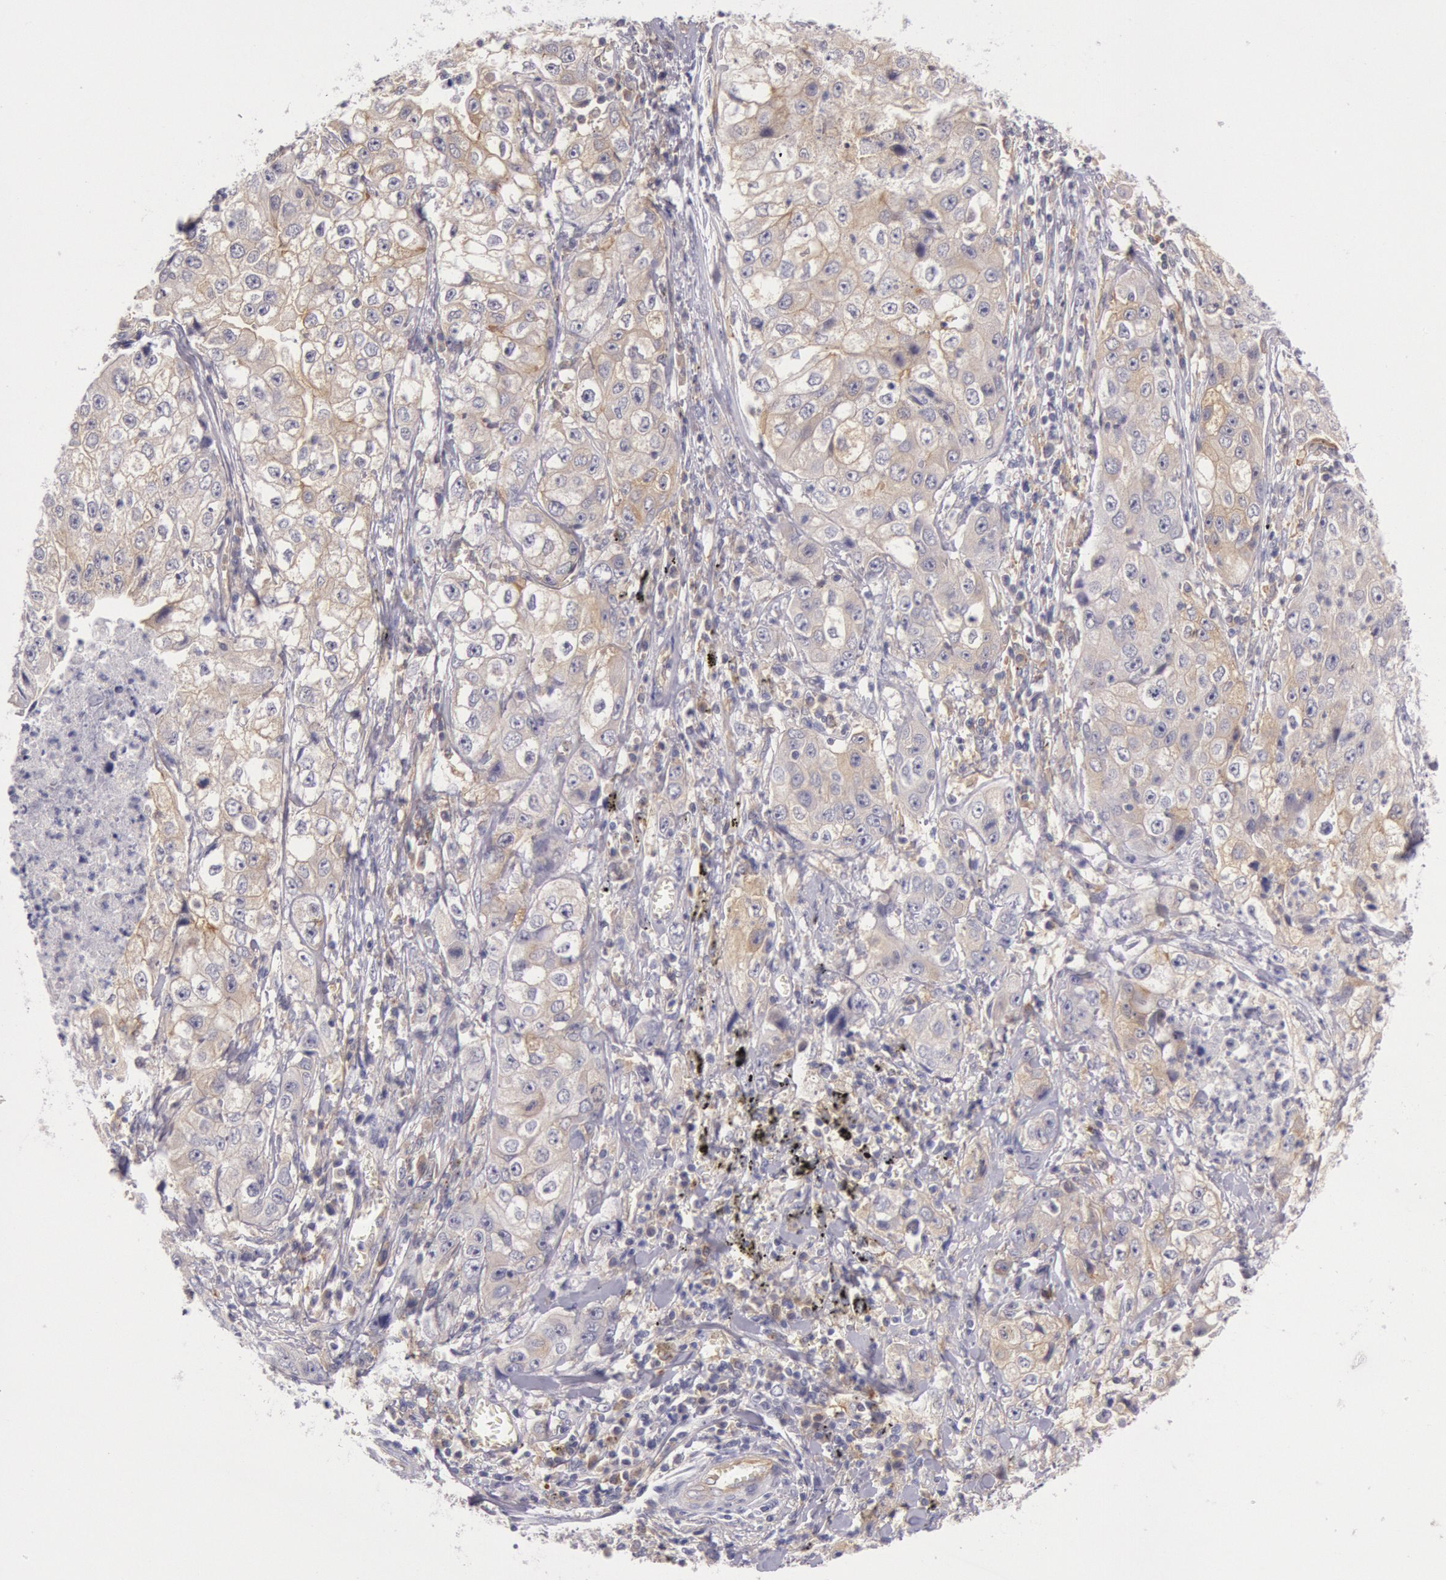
{"staining": {"intensity": "weak", "quantity": "<25%", "location": "cytoplasmic/membranous"}, "tissue": "lung cancer", "cell_type": "Tumor cells", "image_type": "cancer", "snomed": [{"axis": "morphology", "description": "Squamous cell carcinoma, NOS"}, {"axis": "topography", "description": "Lung"}], "caption": "Lung squamous cell carcinoma stained for a protein using IHC reveals no positivity tumor cells.", "gene": "MYO5A", "patient": {"sex": "male", "age": 64}}